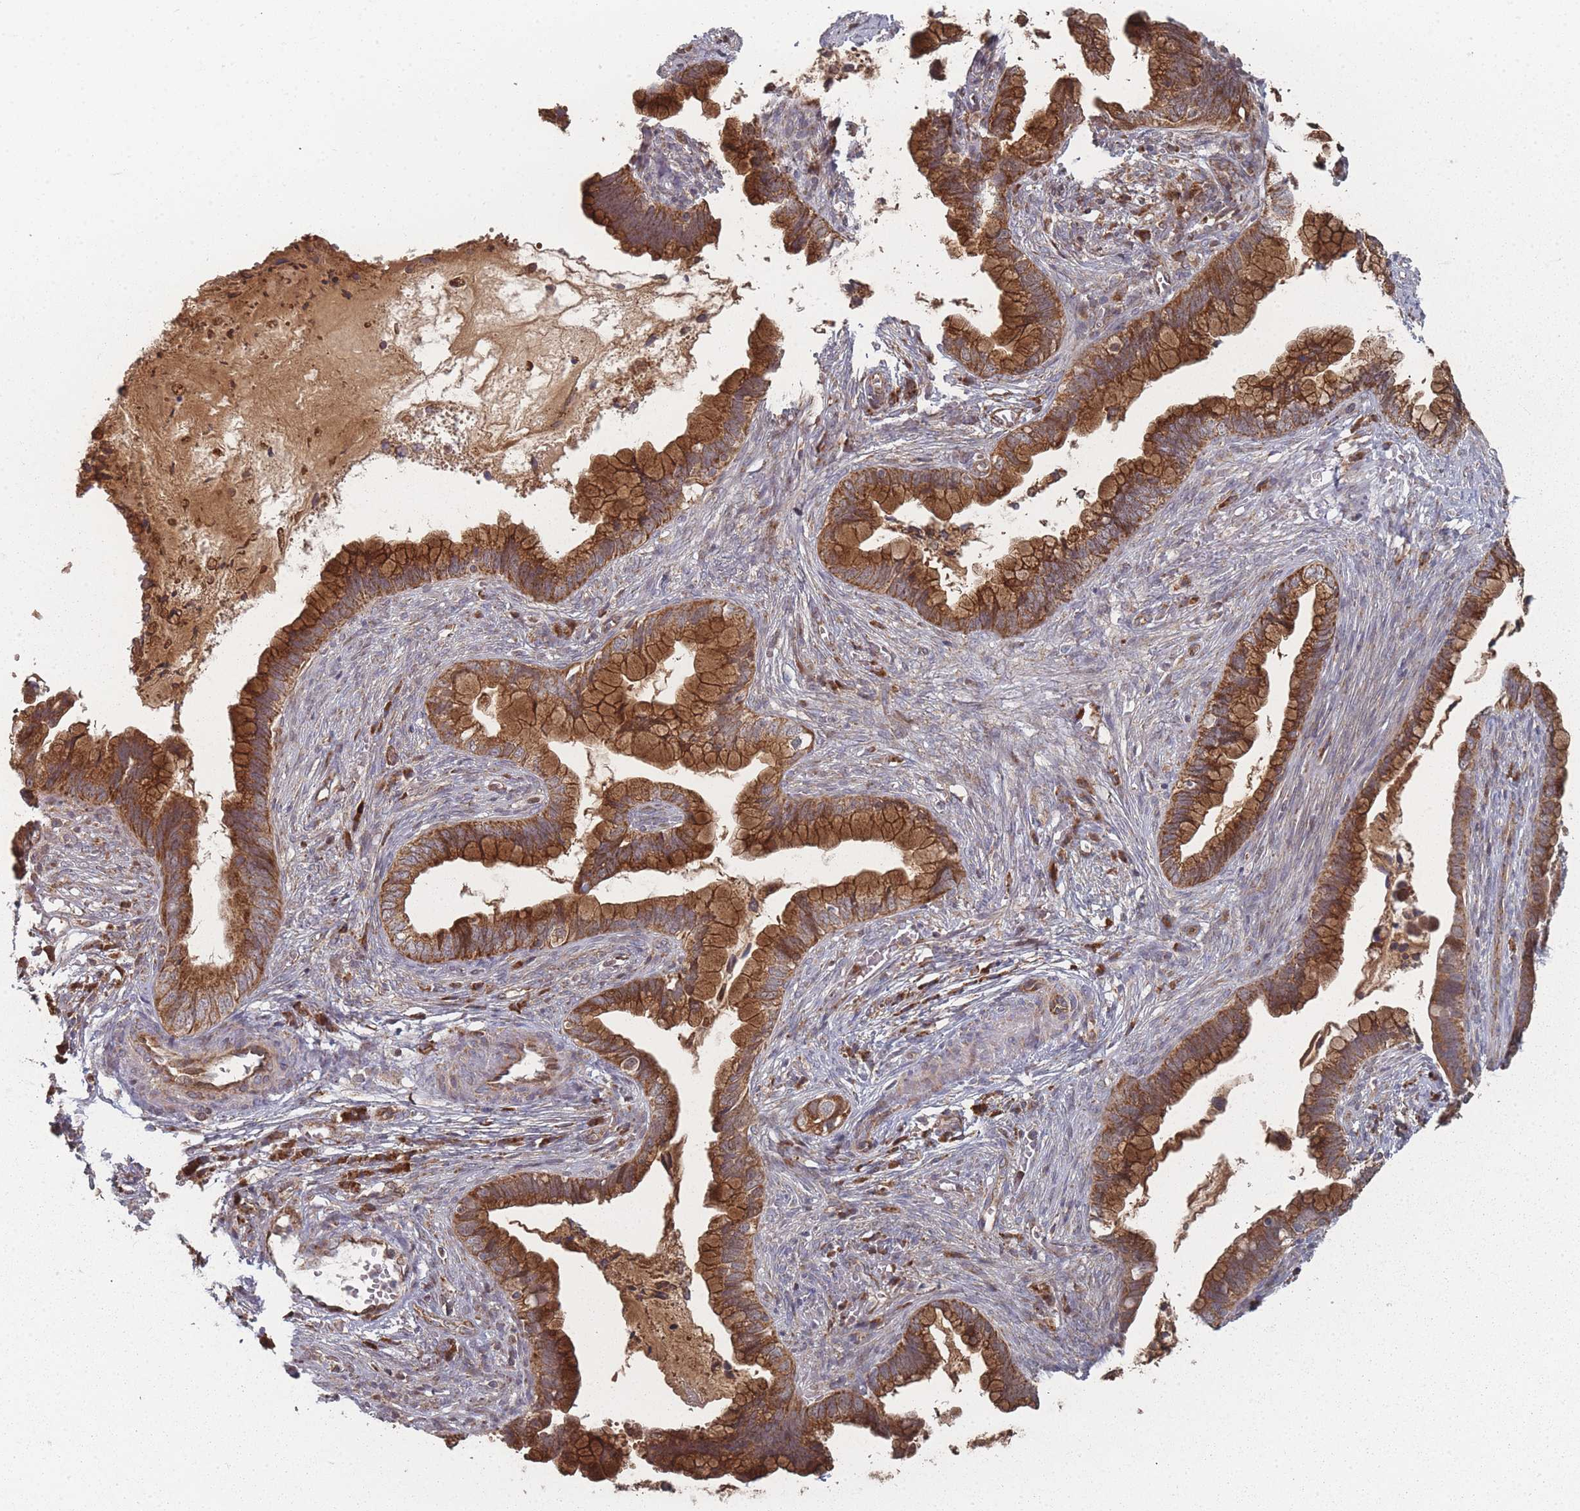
{"staining": {"intensity": "strong", "quantity": ">75%", "location": "cytoplasmic/membranous"}, "tissue": "cervical cancer", "cell_type": "Tumor cells", "image_type": "cancer", "snomed": [{"axis": "morphology", "description": "Adenocarcinoma, NOS"}, {"axis": "topography", "description": "Cervix"}], "caption": "A high amount of strong cytoplasmic/membranous expression is appreciated in approximately >75% of tumor cells in cervical cancer tissue.", "gene": "PSMB3", "patient": {"sex": "female", "age": 44}}